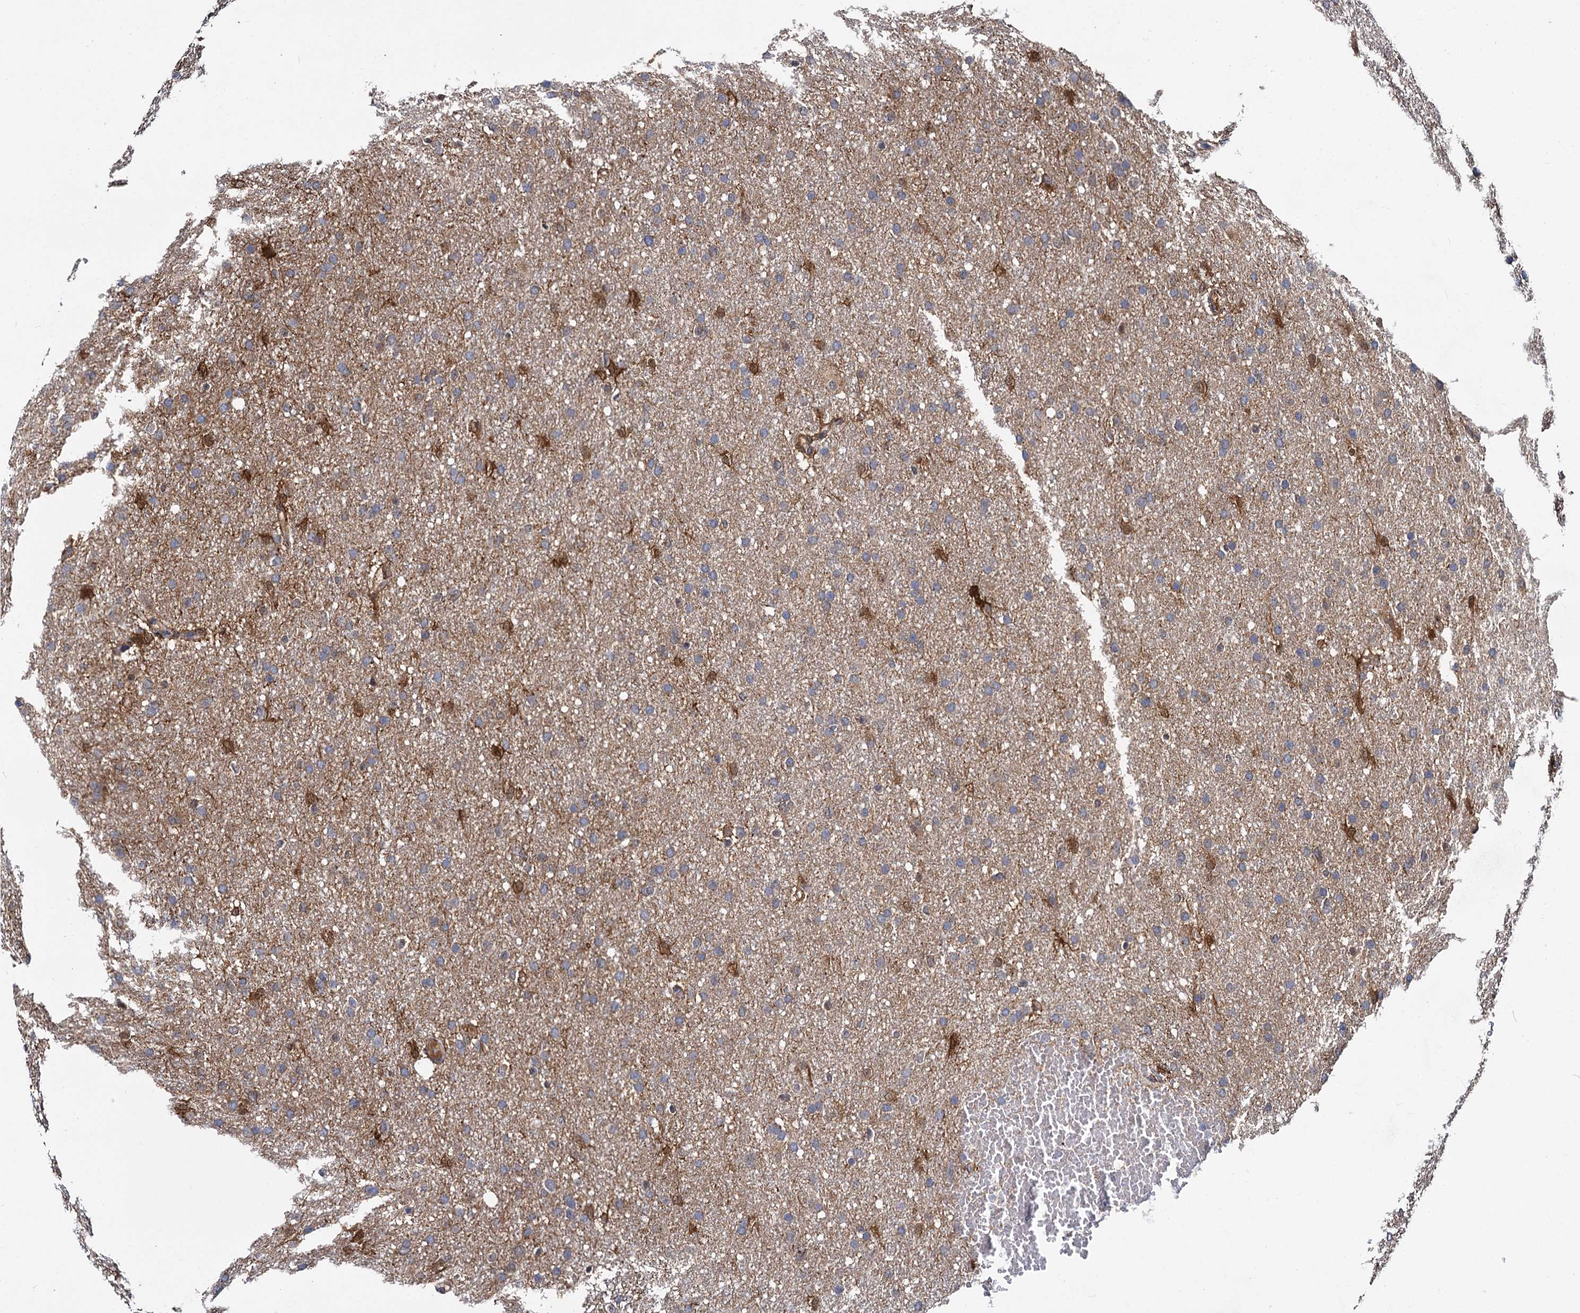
{"staining": {"intensity": "negative", "quantity": "none", "location": "none"}, "tissue": "glioma", "cell_type": "Tumor cells", "image_type": "cancer", "snomed": [{"axis": "morphology", "description": "Glioma, malignant, High grade"}, {"axis": "topography", "description": "Cerebral cortex"}], "caption": "Protein analysis of glioma demonstrates no significant staining in tumor cells.", "gene": "GSTM3", "patient": {"sex": "female", "age": 36}}